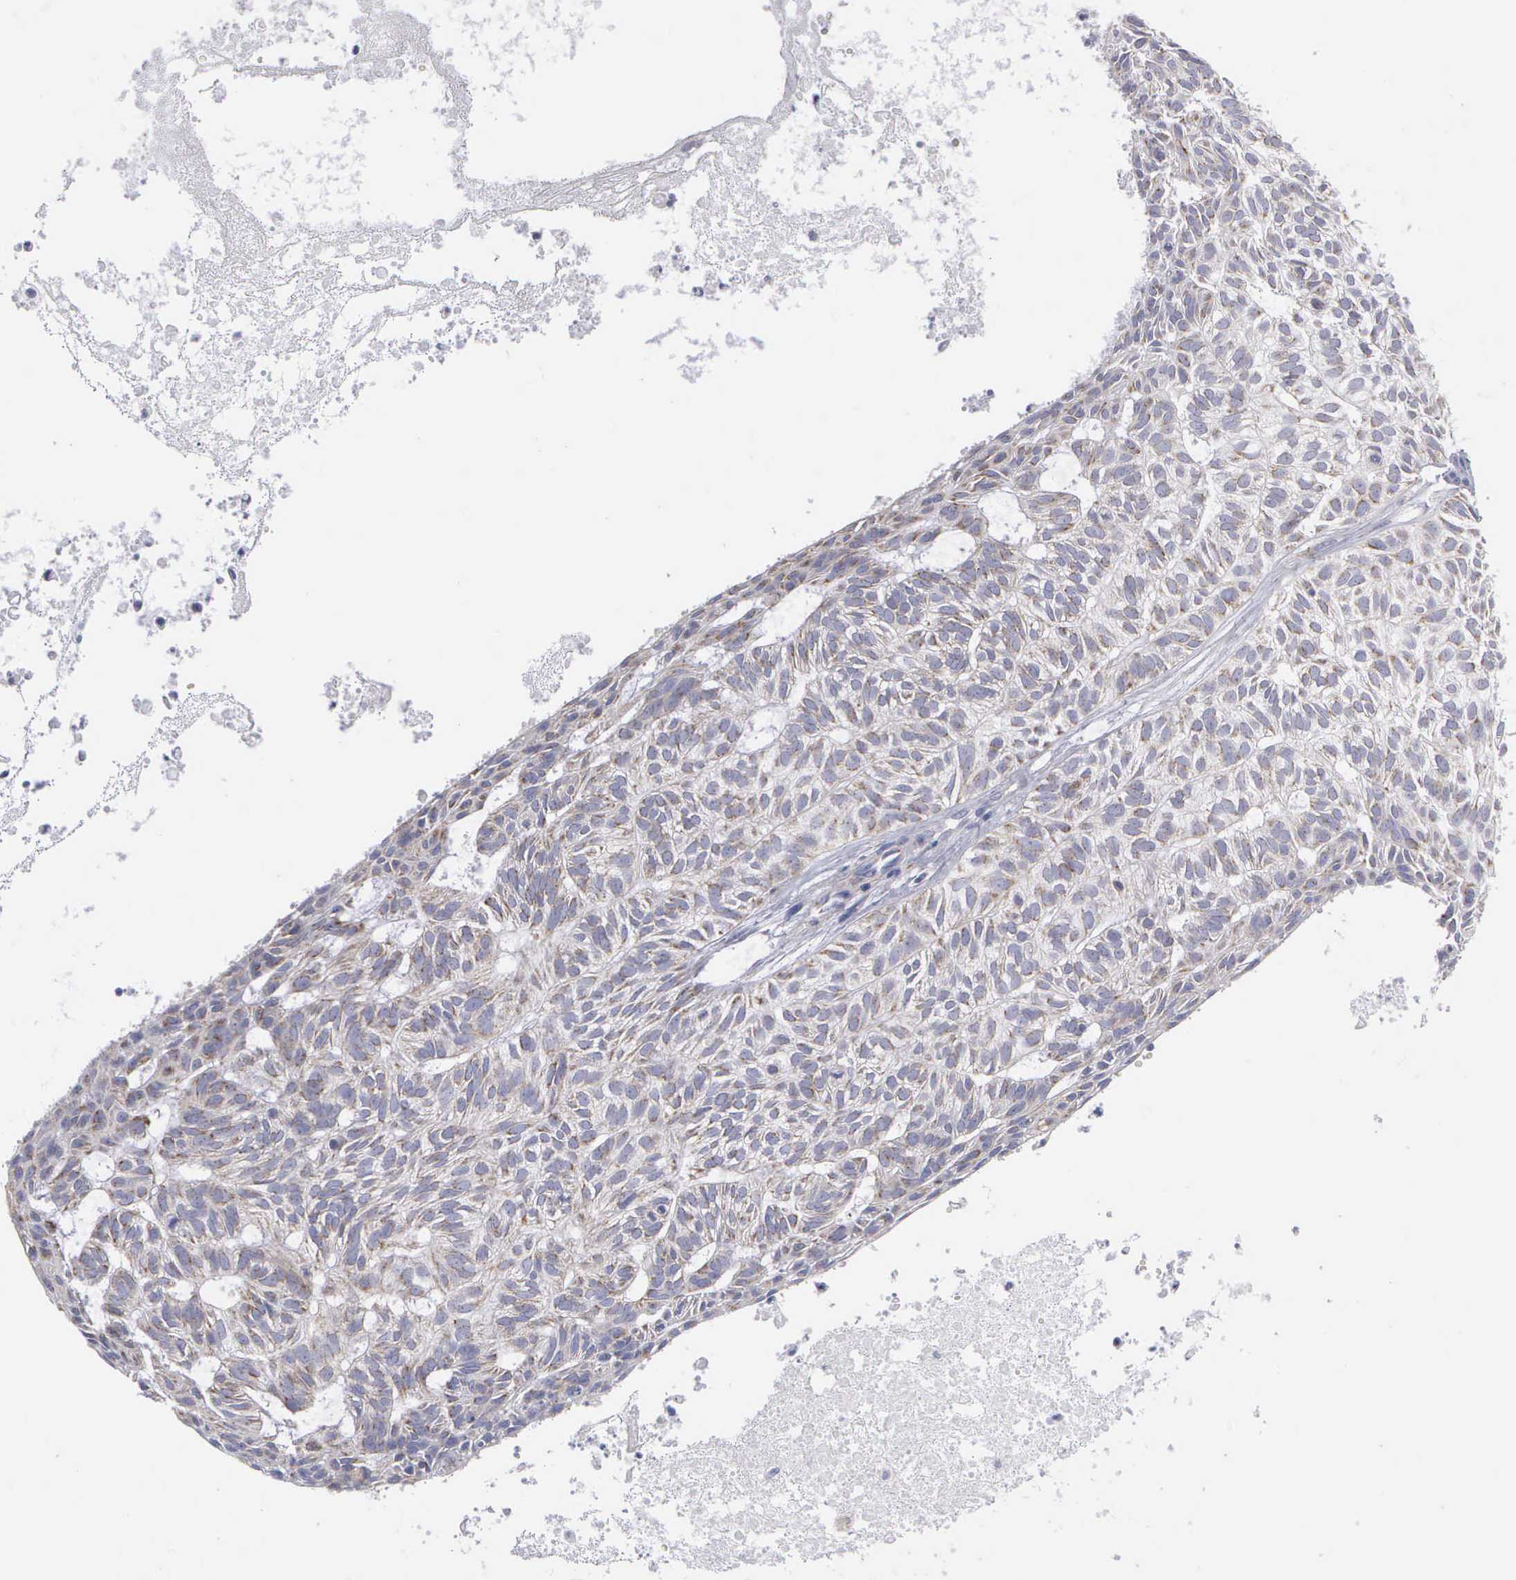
{"staining": {"intensity": "weak", "quantity": "25%-75%", "location": "cytoplasmic/membranous"}, "tissue": "skin cancer", "cell_type": "Tumor cells", "image_type": "cancer", "snomed": [{"axis": "morphology", "description": "Basal cell carcinoma"}, {"axis": "topography", "description": "Skin"}], "caption": "This is a histology image of IHC staining of skin cancer, which shows weak positivity in the cytoplasmic/membranous of tumor cells.", "gene": "APOOL", "patient": {"sex": "male", "age": 75}}